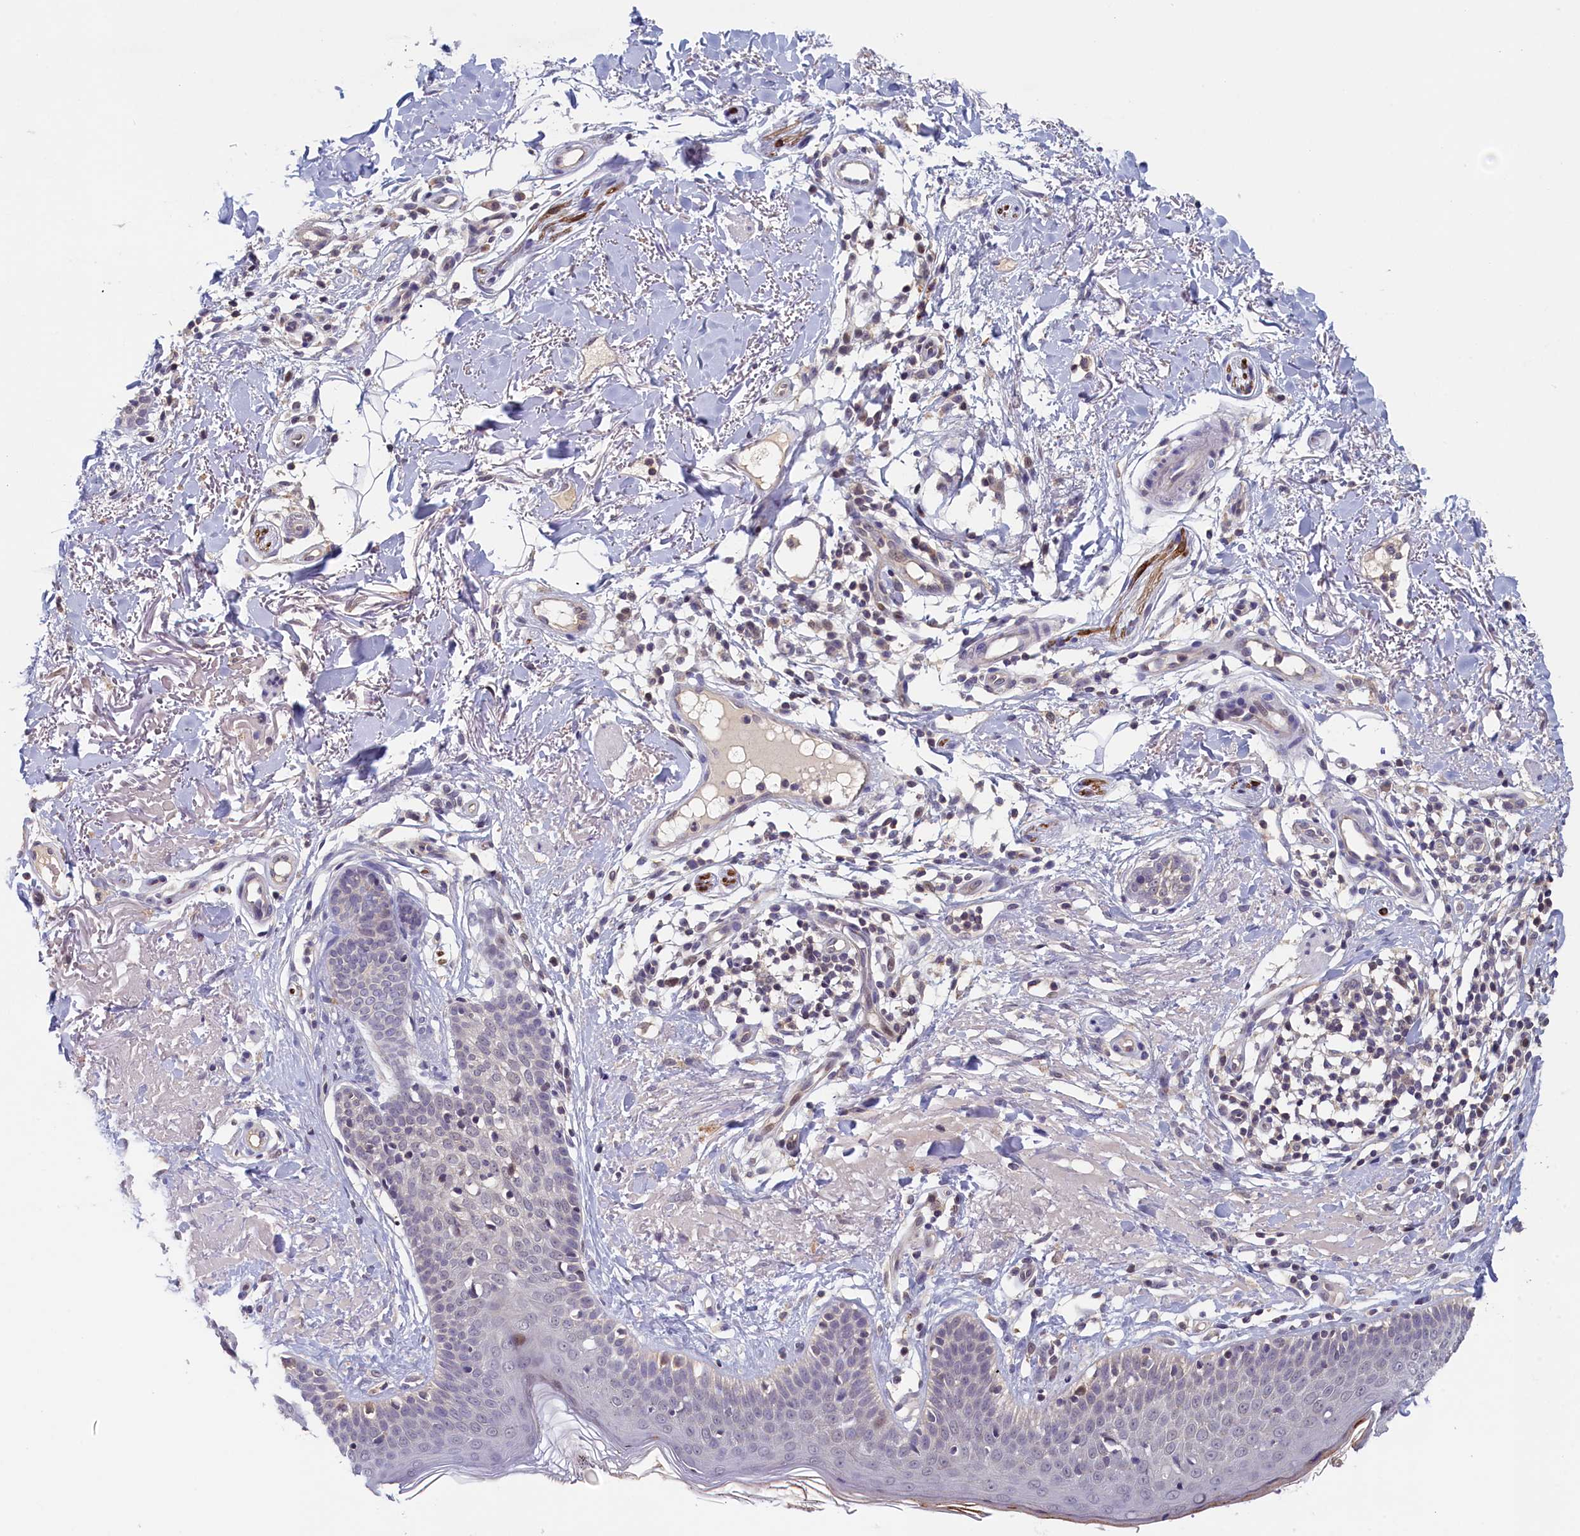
{"staining": {"intensity": "negative", "quantity": "none", "location": "none"}, "tissue": "skin cancer", "cell_type": "Tumor cells", "image_type": "cancer", "snomed": [{"axis": "morphology", "description": "Basal cell carcinoma"}, {"axis": "topography", "description": "Skin"}], "caption": "DAB (3,3'-diaminobenzidine) immunohistochemical staining of skin cancer displays no significant expression in tumor cells.", "gene": "NUBP2", "patient": {"sex": "female", "age": 61}}